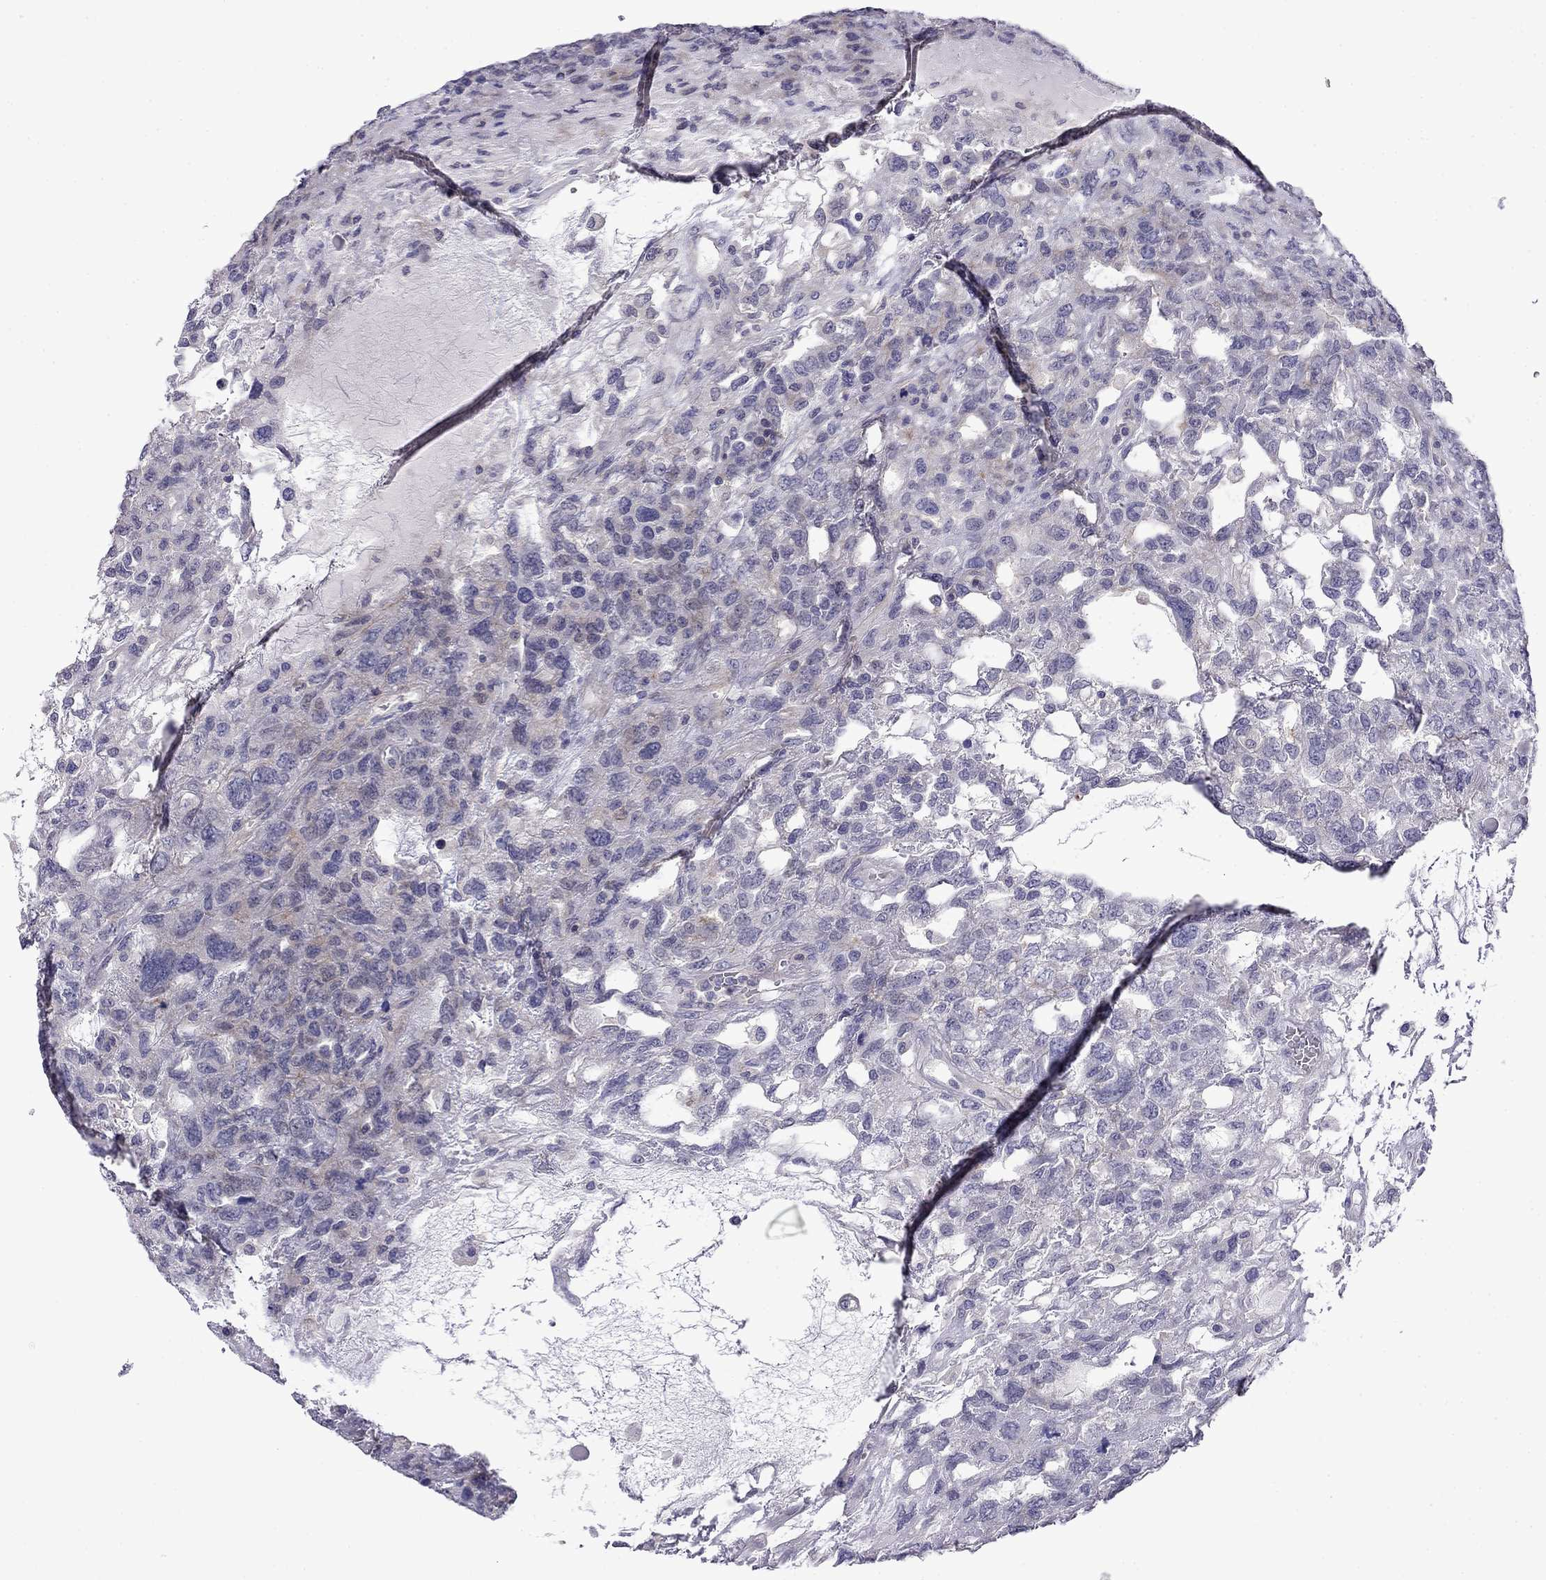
{"staining": {"intensity": "negative", "quantity": "none", "location": "none"}, "tissue": "testis cancer", "cell_type": "Tumor cells", "image_type": "cancer", "snomed": [{"axis": "morphology", "description": "Seminoma, NOS"}, {"axis": "topography", "description": "Testis"}], "caption": "Tumor cells show no significant positivity in testis seminoma.", "gene": "PRR18", "patient": {"sex": "male", "age": 52}}